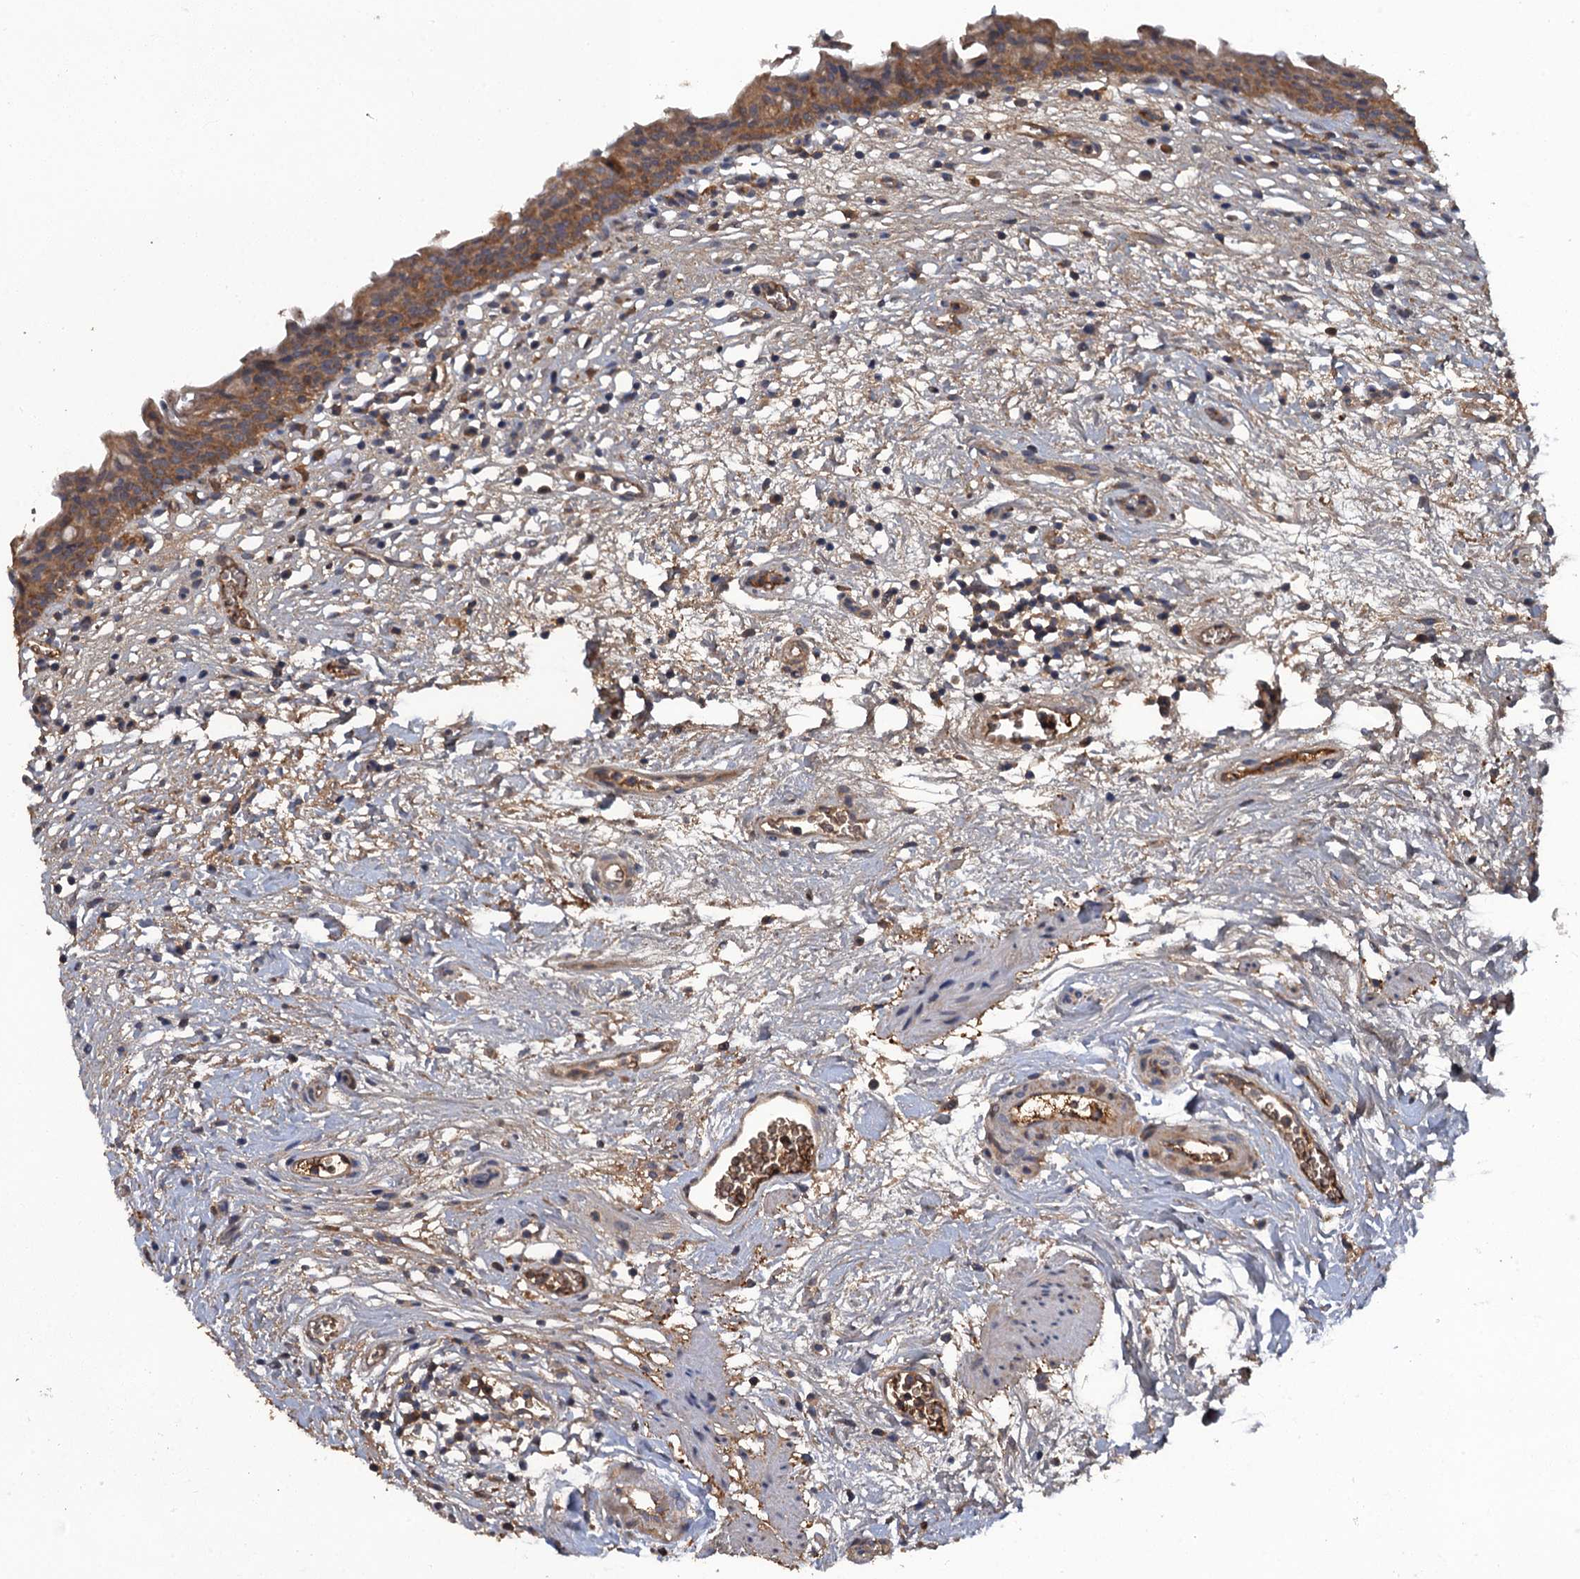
{"staining": {"intensity": "moderate", "quantity": "25%-75%", "location": "cytoplasmic/membranous"}, "tissue": "urinary bladder", "cell_type": "Urothelial cells", "image_type": "normal", "snomed": [{"axis": "morphology", "description": "Normal tissue, NOS"}, {"axis": "morphology", "description": "Inflammation, NOS"}, {"axis": "topography", "description": "Urinary bladder"}], "caption": "Immunohistochemical staining of normal human urinary bladder reveals moderate cytoplasmic/membranous protein expression in about 25%-75% of urothelial cells. (DAB (3,3'-diaminobenzidine) IHC, brown staining for protein, blue staining for nuclei).", "gene": "HAPLN3", "patient": {"sex": "male", "age": 63}}